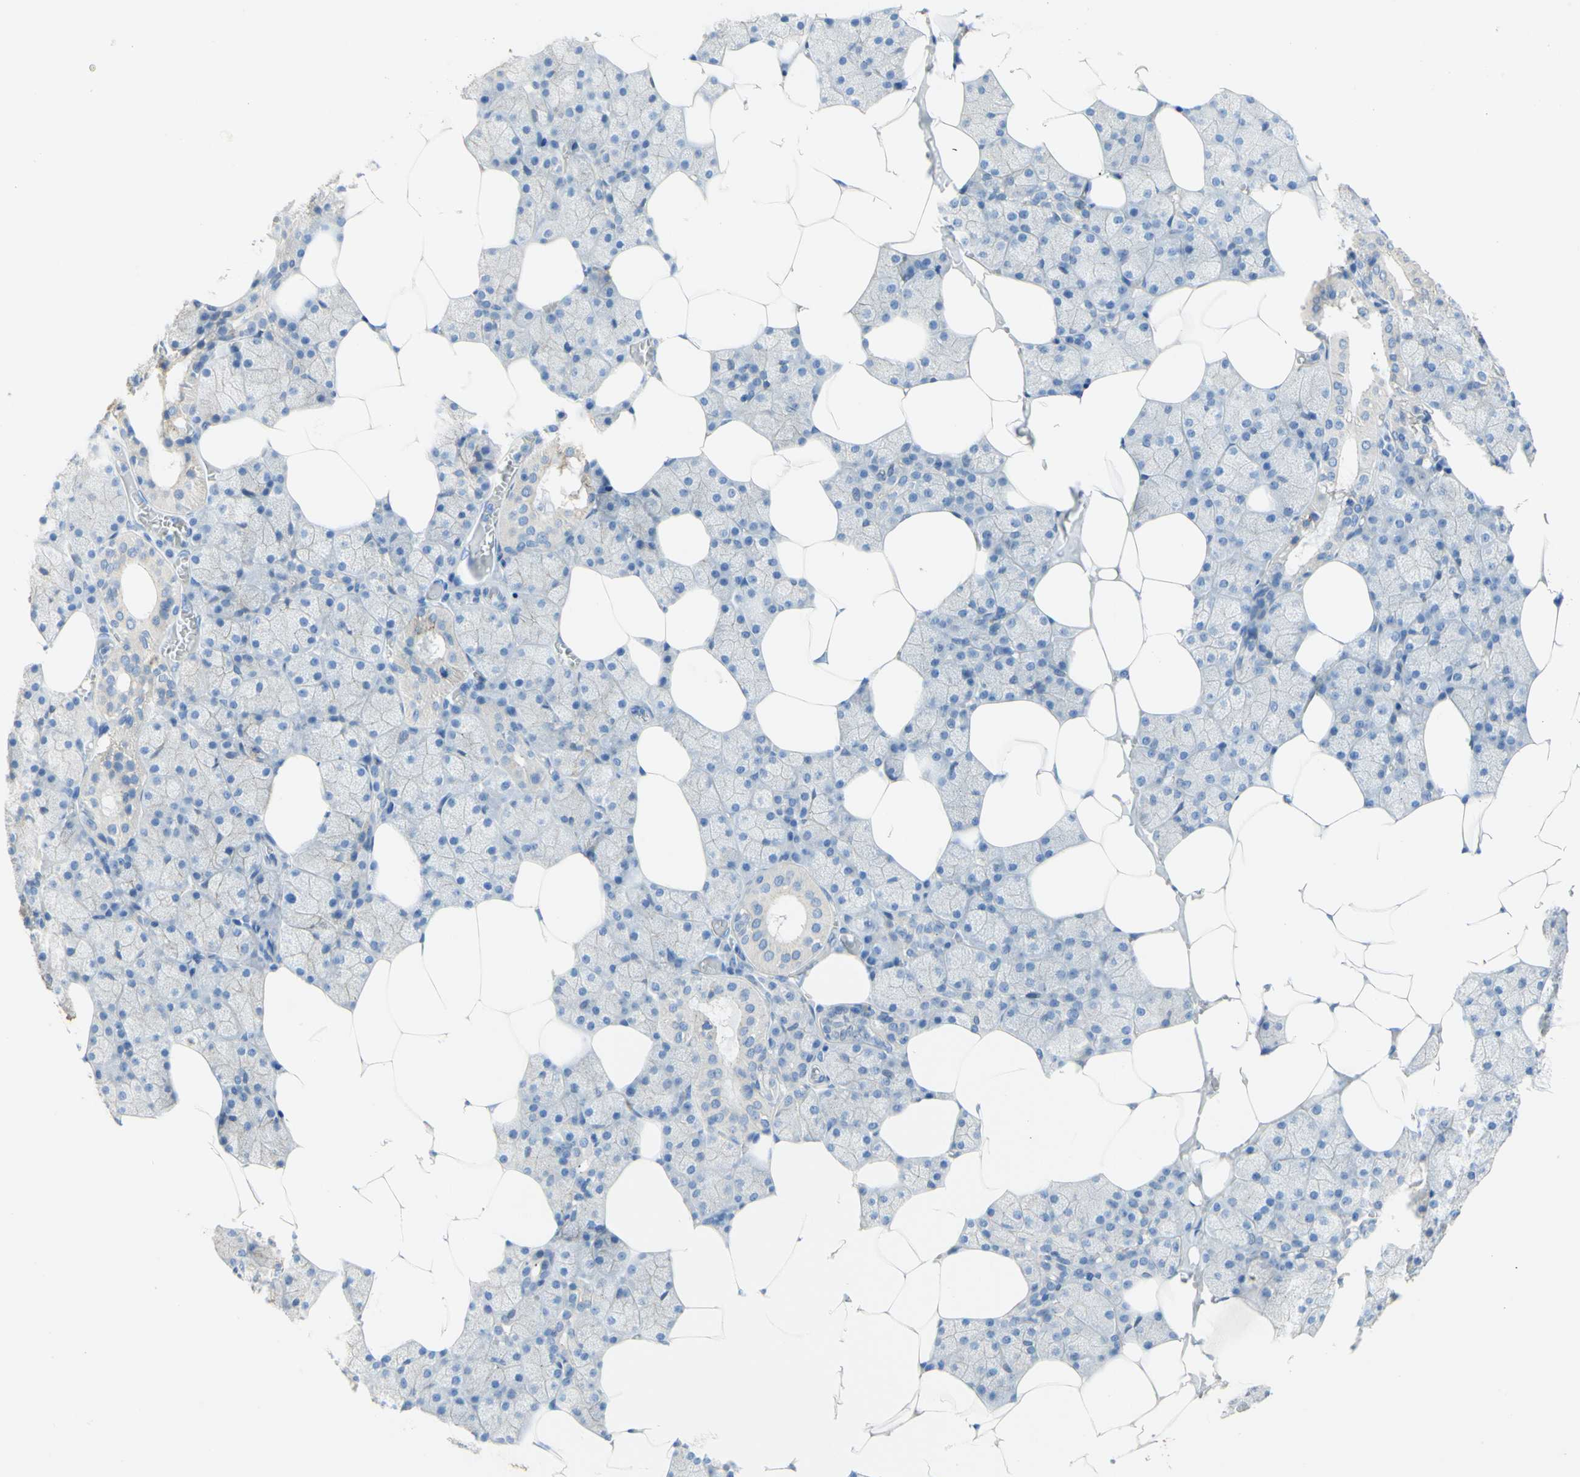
{"staining": {"intensity": "moderate", "quantity": "25%-75%", "location": "cytoplasmic/membranous"}, "tissue": "salivary gland", "cell_type": "Glandular cells", "image_type": "normal", "snomed": [{"axis": "morphology", "description": "Normal tissue, NOS"}, {"axis": "topography", "description": "Salivary gland"}], "caption": "A micrograph showing moderate cytoplasmic/membranous staining in approximately 25%-75% of glandular cells in benign salivary gland, as visualized by brown immunohistochemical staining.", "gene": "DSC2", "patient": {"sex": "male", "age": 62}}